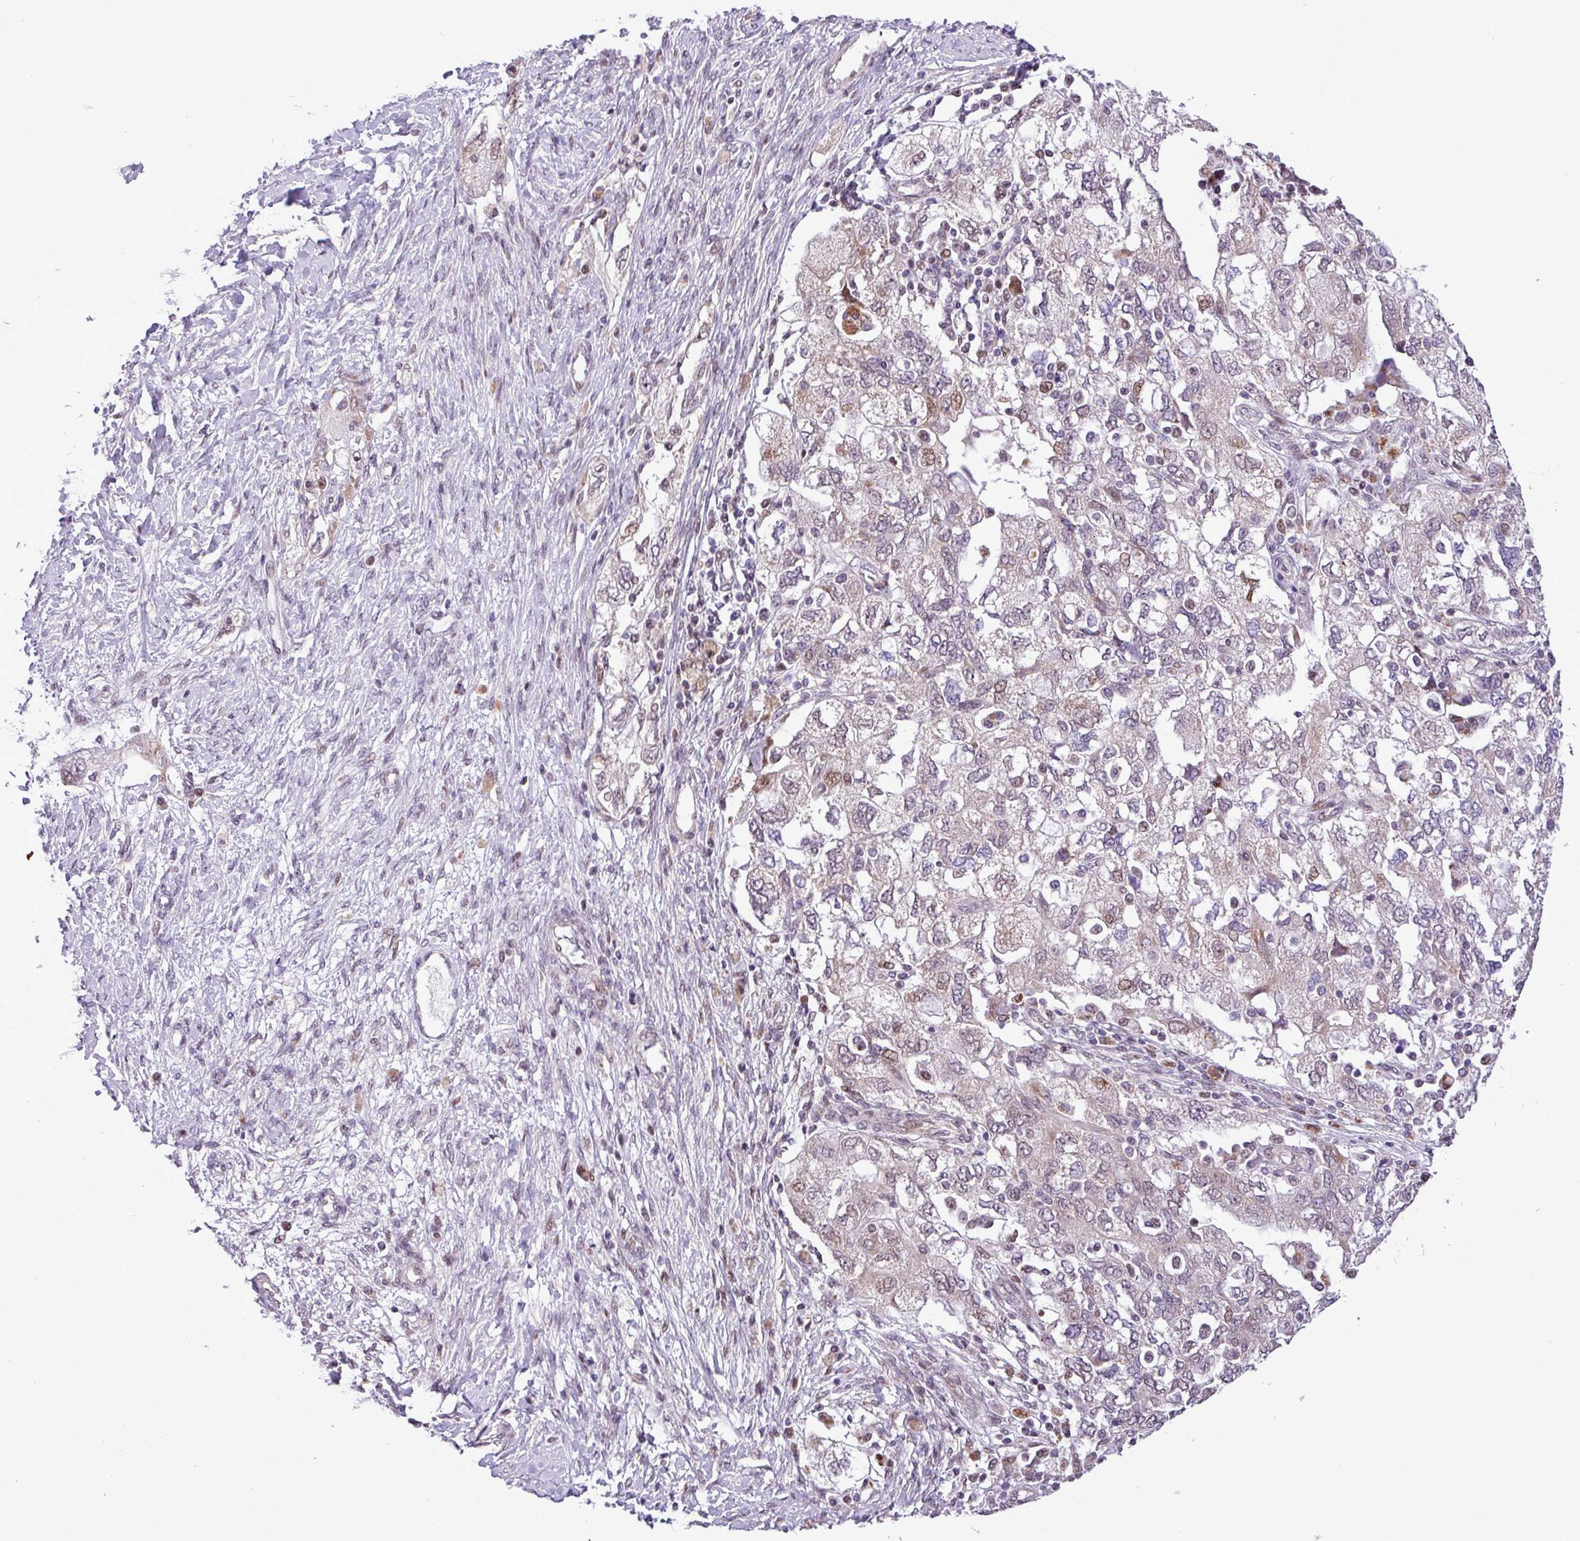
{"staining": {"intensity": "moderate", "quantity": "<25%", "location": "cytoplasmic/membranous,nuclear"}, "tissue": "ovarian cancer", "cell_type": "Tumor cells", "image_type": "cancer", "snomed": [{"axis": "morphology", "description": "Carcinoma, NOS"}, {"axis": "morphology", "description": "Cystadenocarcinoma, serous, NOS"}, {"axis": "topography", "description": "Ovary"}], "caption": "The image exhibits staining of ovarian cancer, revealing moderate cytoplasmic/membranous and nuclear protein staining (brown color) within tumor cells.", "gene": "ZNF354A", "patient": {"sex": "female", "age": 69}}